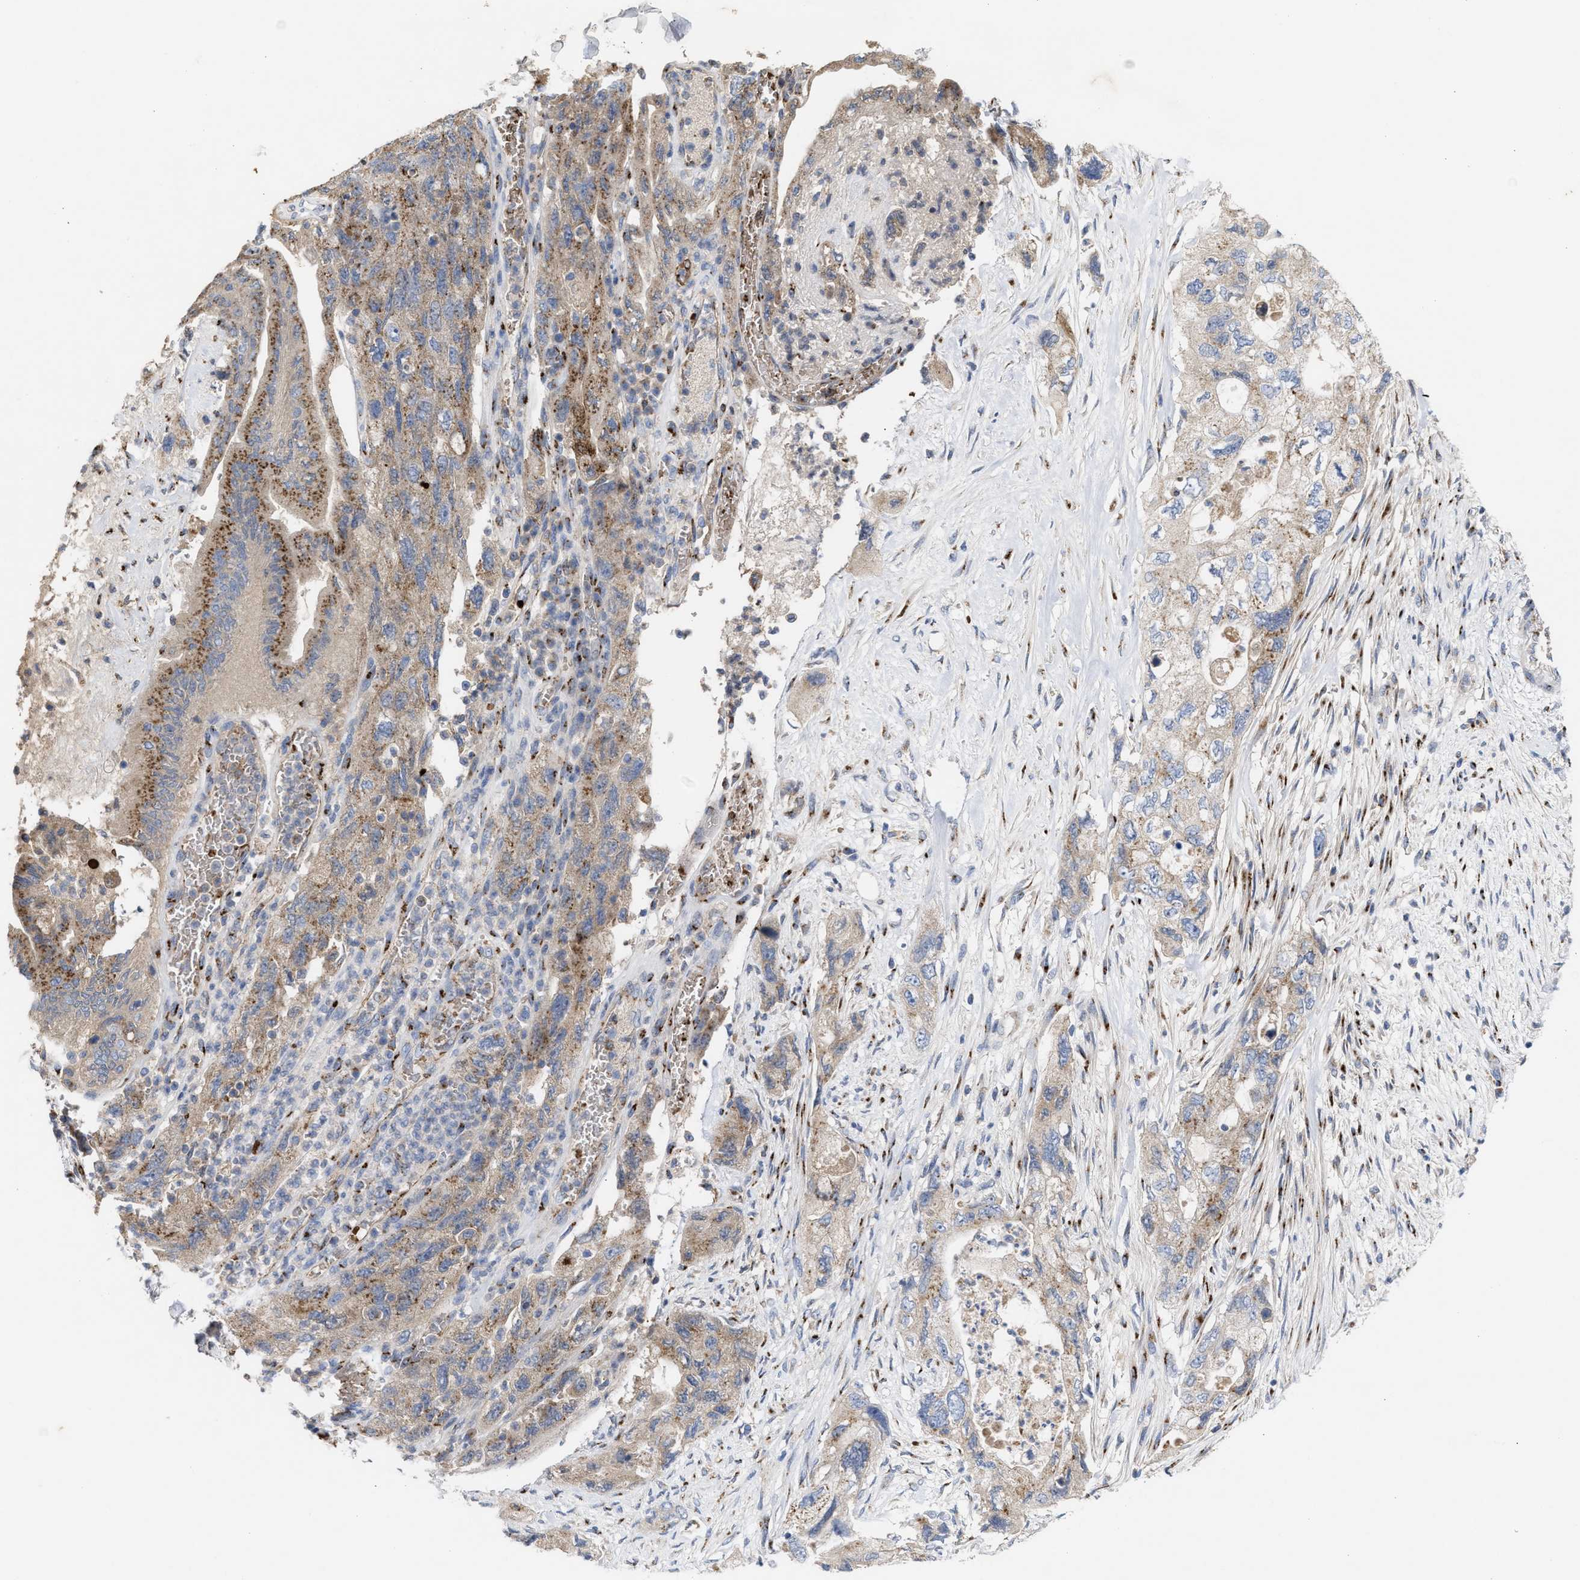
{"staining": {"intensity": "moderate", "quantity": ">75%", "location": "cytoplasmic/membranous"}, "tissue": "pancreatic cancer", "cell_type": "Tumor cells", "image_type": "cancer", "snomed": [{"axis": "morphology", "description": "Adenocarcinoma, NOS"}, {"axis": "topography", "description": "Pancreas"}], "caption": "IHC image of pancreatic cancer (adenocarcinoma) stained for a protein (brown), which reveals medium levels of moderate cytoplasmic/membranous staining in about >75% of tumor cells.", "gene": "CCL2", "patient": {"sex": "female", "age": 73}}